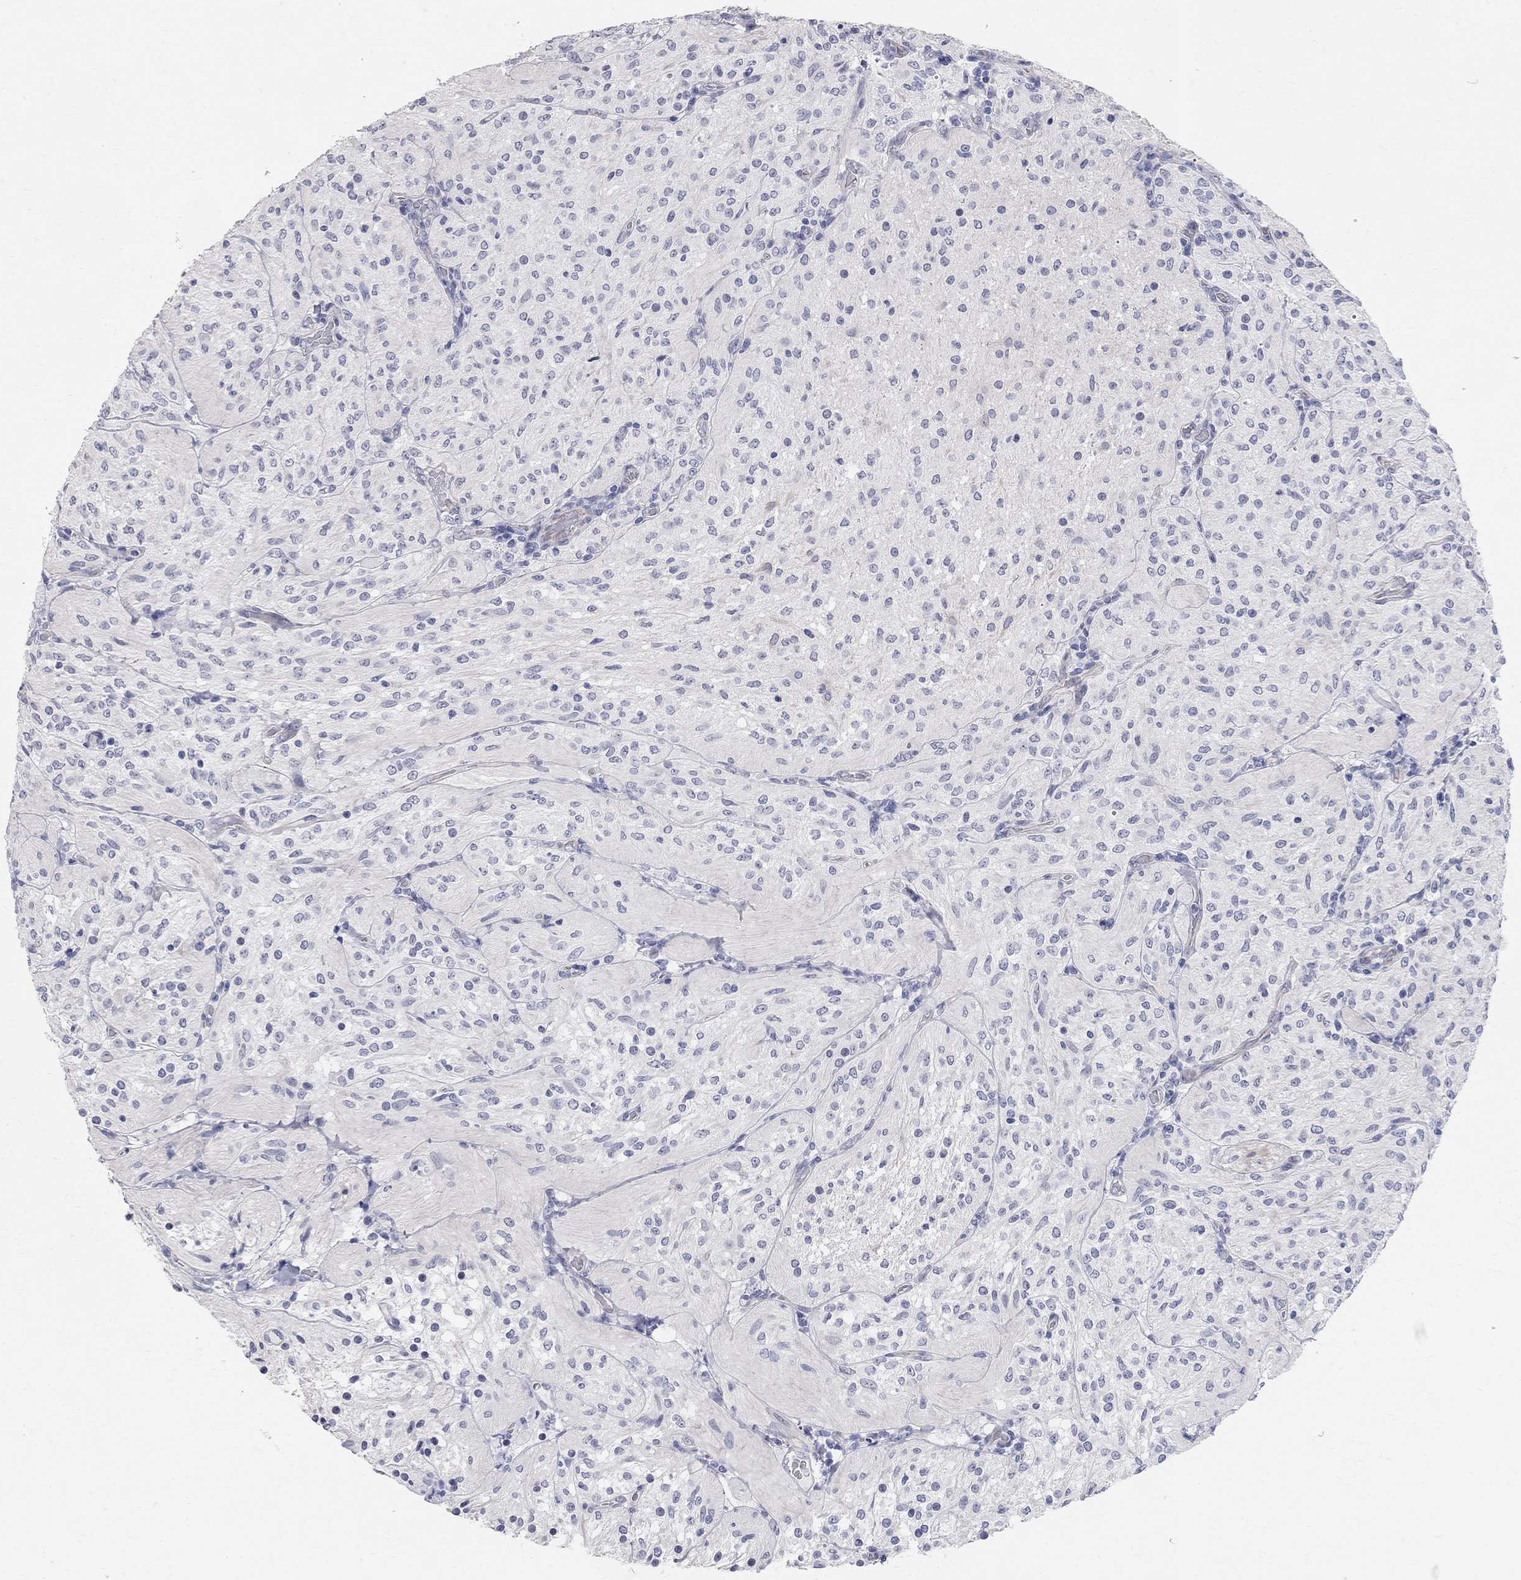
{"staining": {"intensity": "negative", "quantity": "none", "location": "none"}, "tissue": "glioma", "cell_type": "Tumor cells", "image_type": "cancer", "snomed": [{"axis": "morphology", "description": "Glioma, malignant, Low grade"}, {"axis": "topography", "description": "Brain"}], "caption": "Immunohistochemistry (IHC) image of human malignant low-grade glioma stained for a protein (brown), which displays no expression in tumor cells.", "gene": "AOX1", "patient": {"sex": "male", "age": 3}}